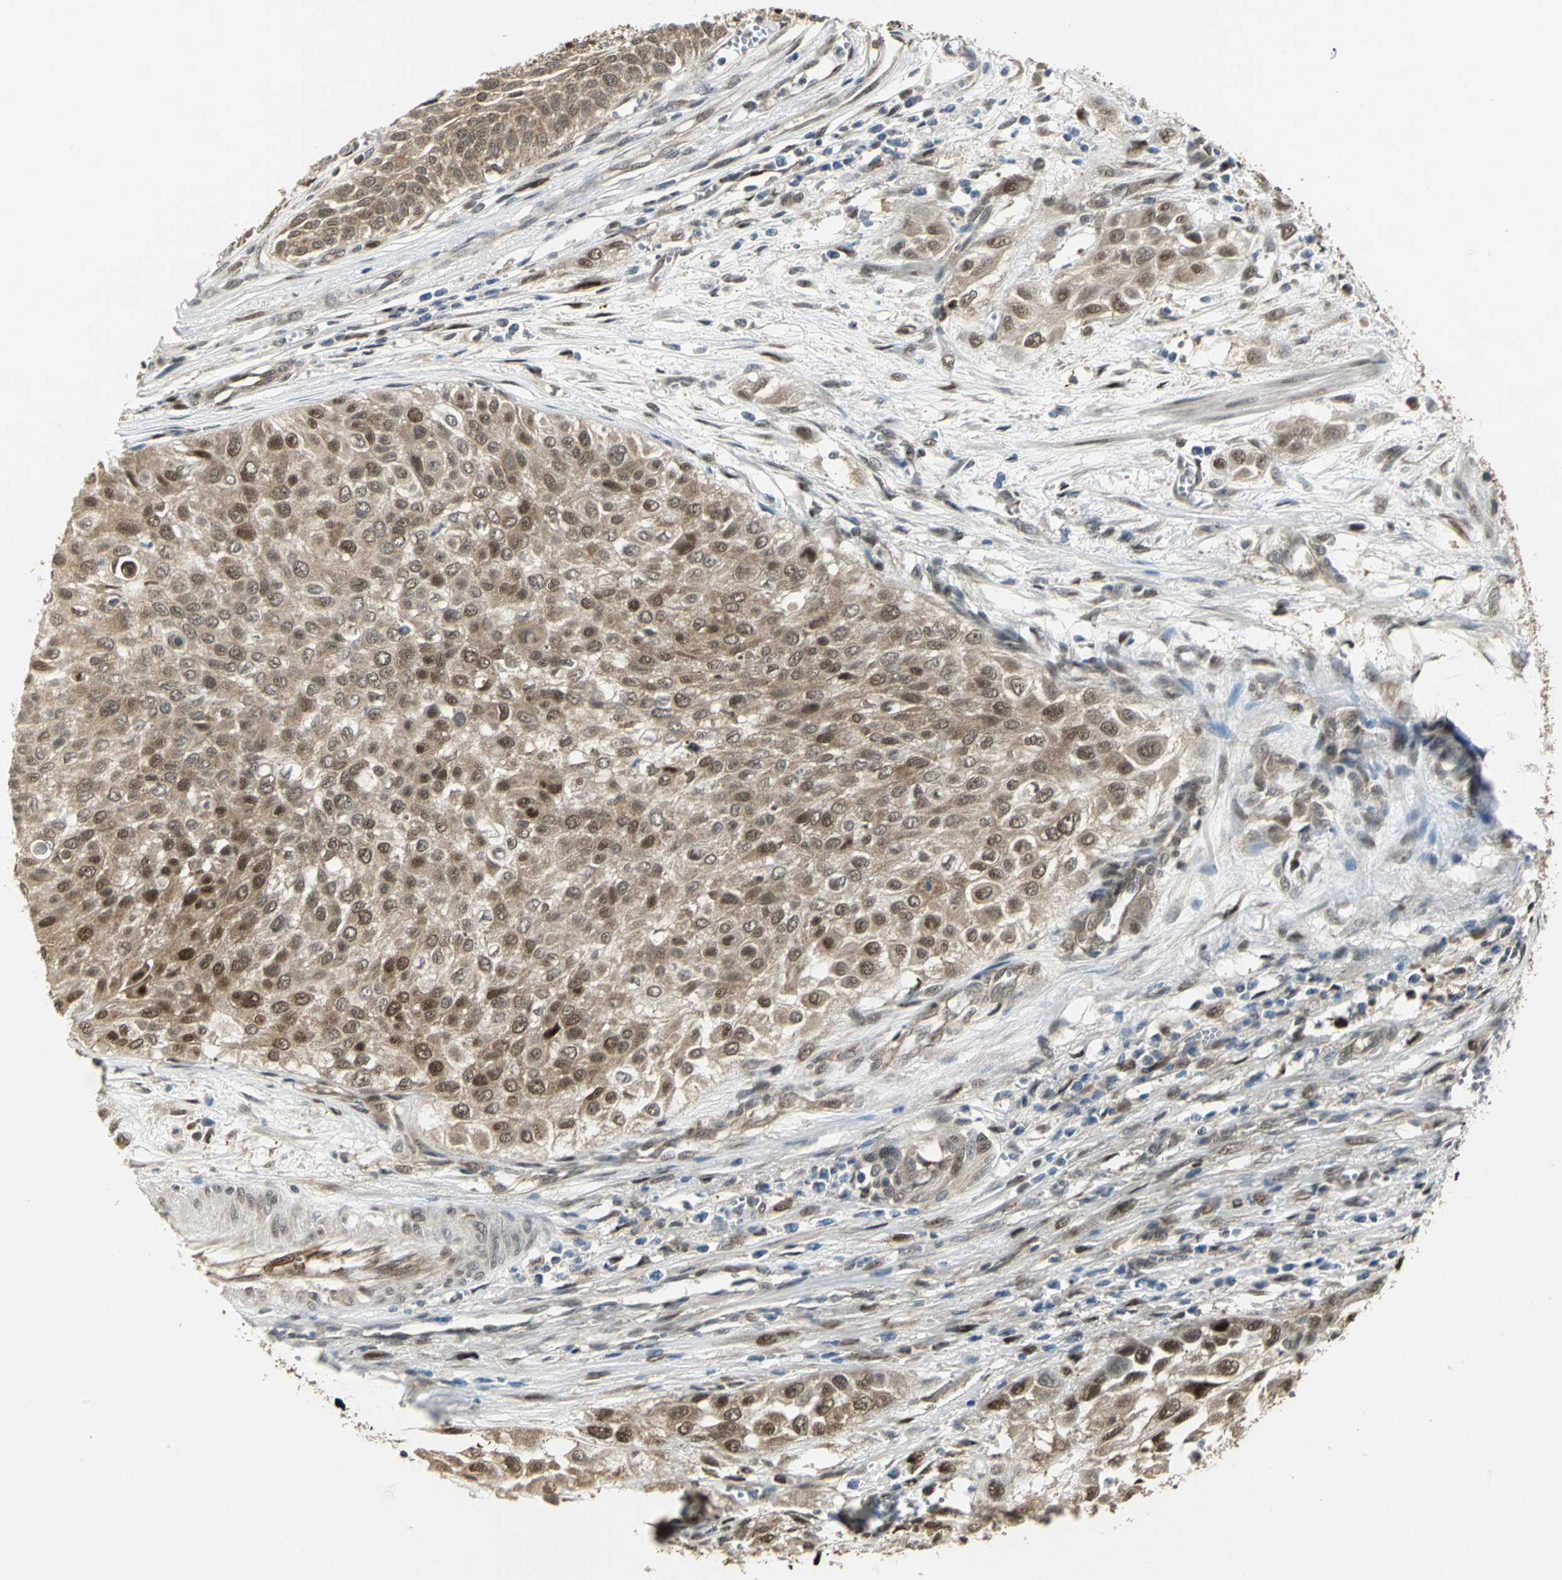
{"staining": {"intensity": "moderate", "quantity": ">75%", "location": "cytoplasmic/membranous,nuclear"}, "tissue": "urothelial cancer", "cell_type": "Tumor cells", "image_type": "cancer", "snomed": [{"axis": "morphology", "description": "Urothelial carcinoma, High grade"}, {"axis": "topography", "description": "Urinary bladder"}], "caption": "Urothelial cancer stained for a protein (brown) exhibits moderate cytoplasmic/membranous and nuclear positive expression in about >75% of tumor cells.", "gene": "PSMC4", "patient": {"sex": "male", "age": 57}}